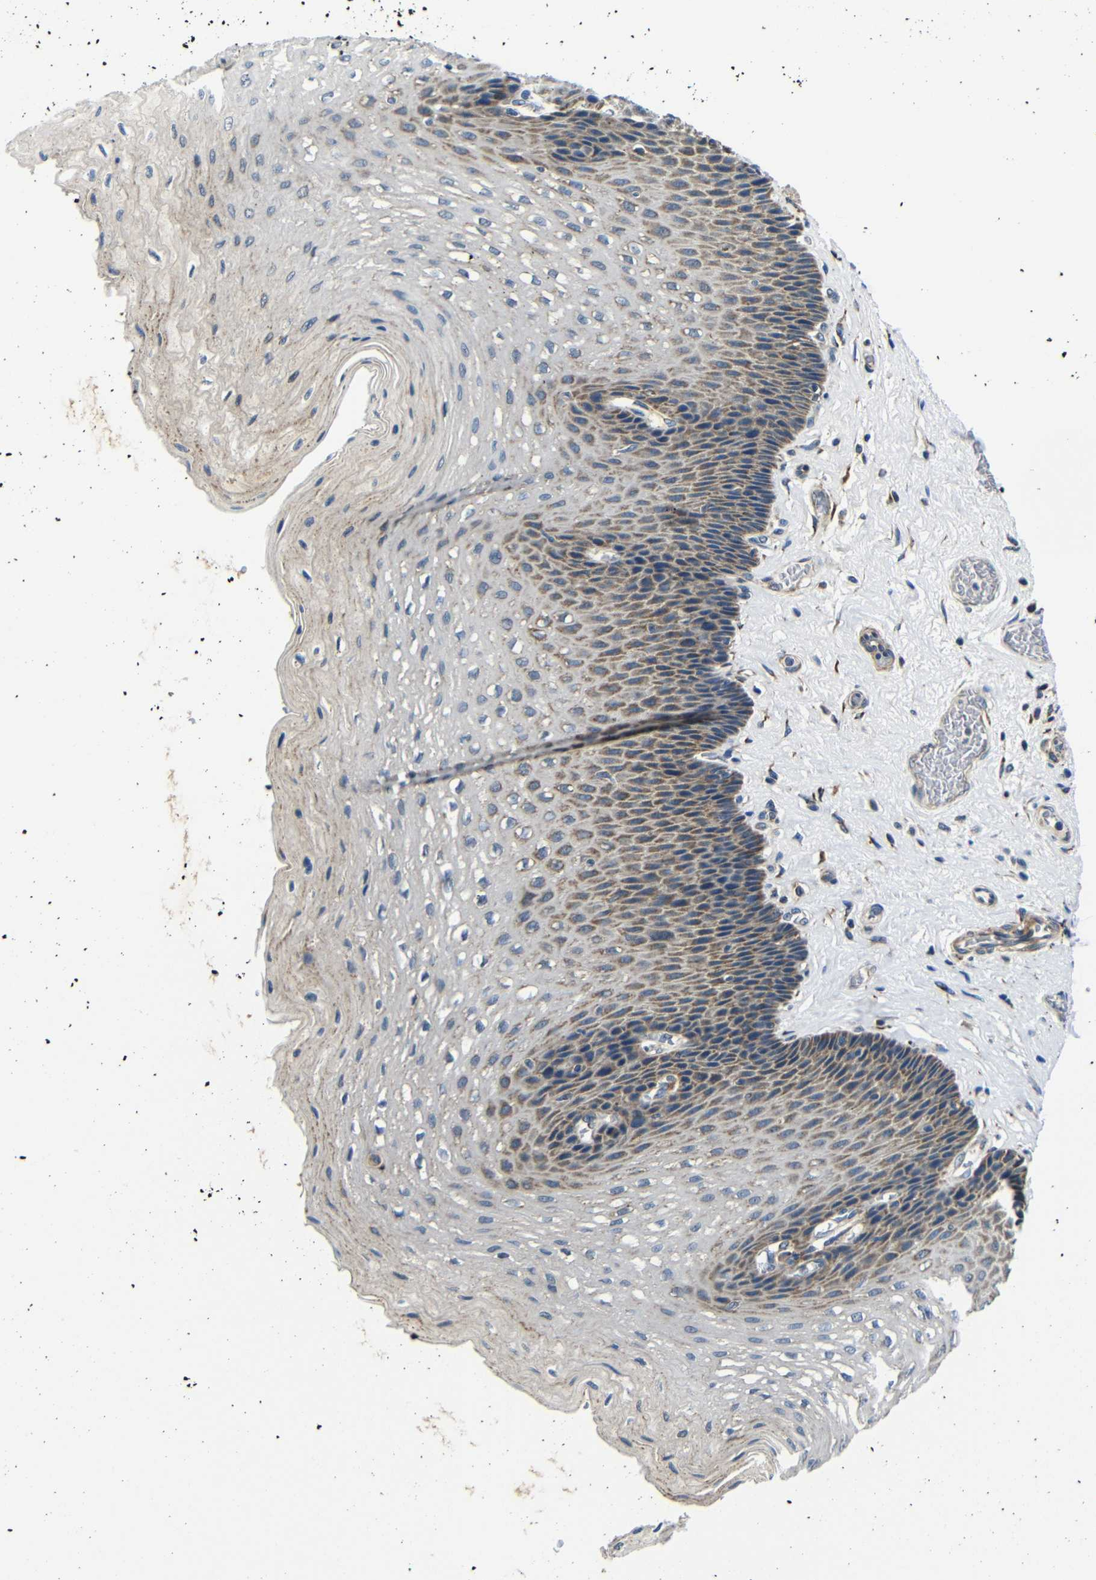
{"staining": {"intensity": "moderate", "quantity": "25%-75%", "location": "cytoplasmic/membranous"}, "tissue": "esophagus", "cell_type": "Squamous epithelial cells", "image_type": "normal", "snomed": [{"axis": "morphology", "description": "Normal tissue, NOS"}, {"axis": "topography", "description": "Esophagus"}], "caption": "The histopathology image exhibits staining of benign esophagus, revealing moderate cytoplasmic/membranous protein expression (brown color) within squamous epithelial cells.", "gene": "FKBP14", "patient": {"sex": "female", "age": 72}}